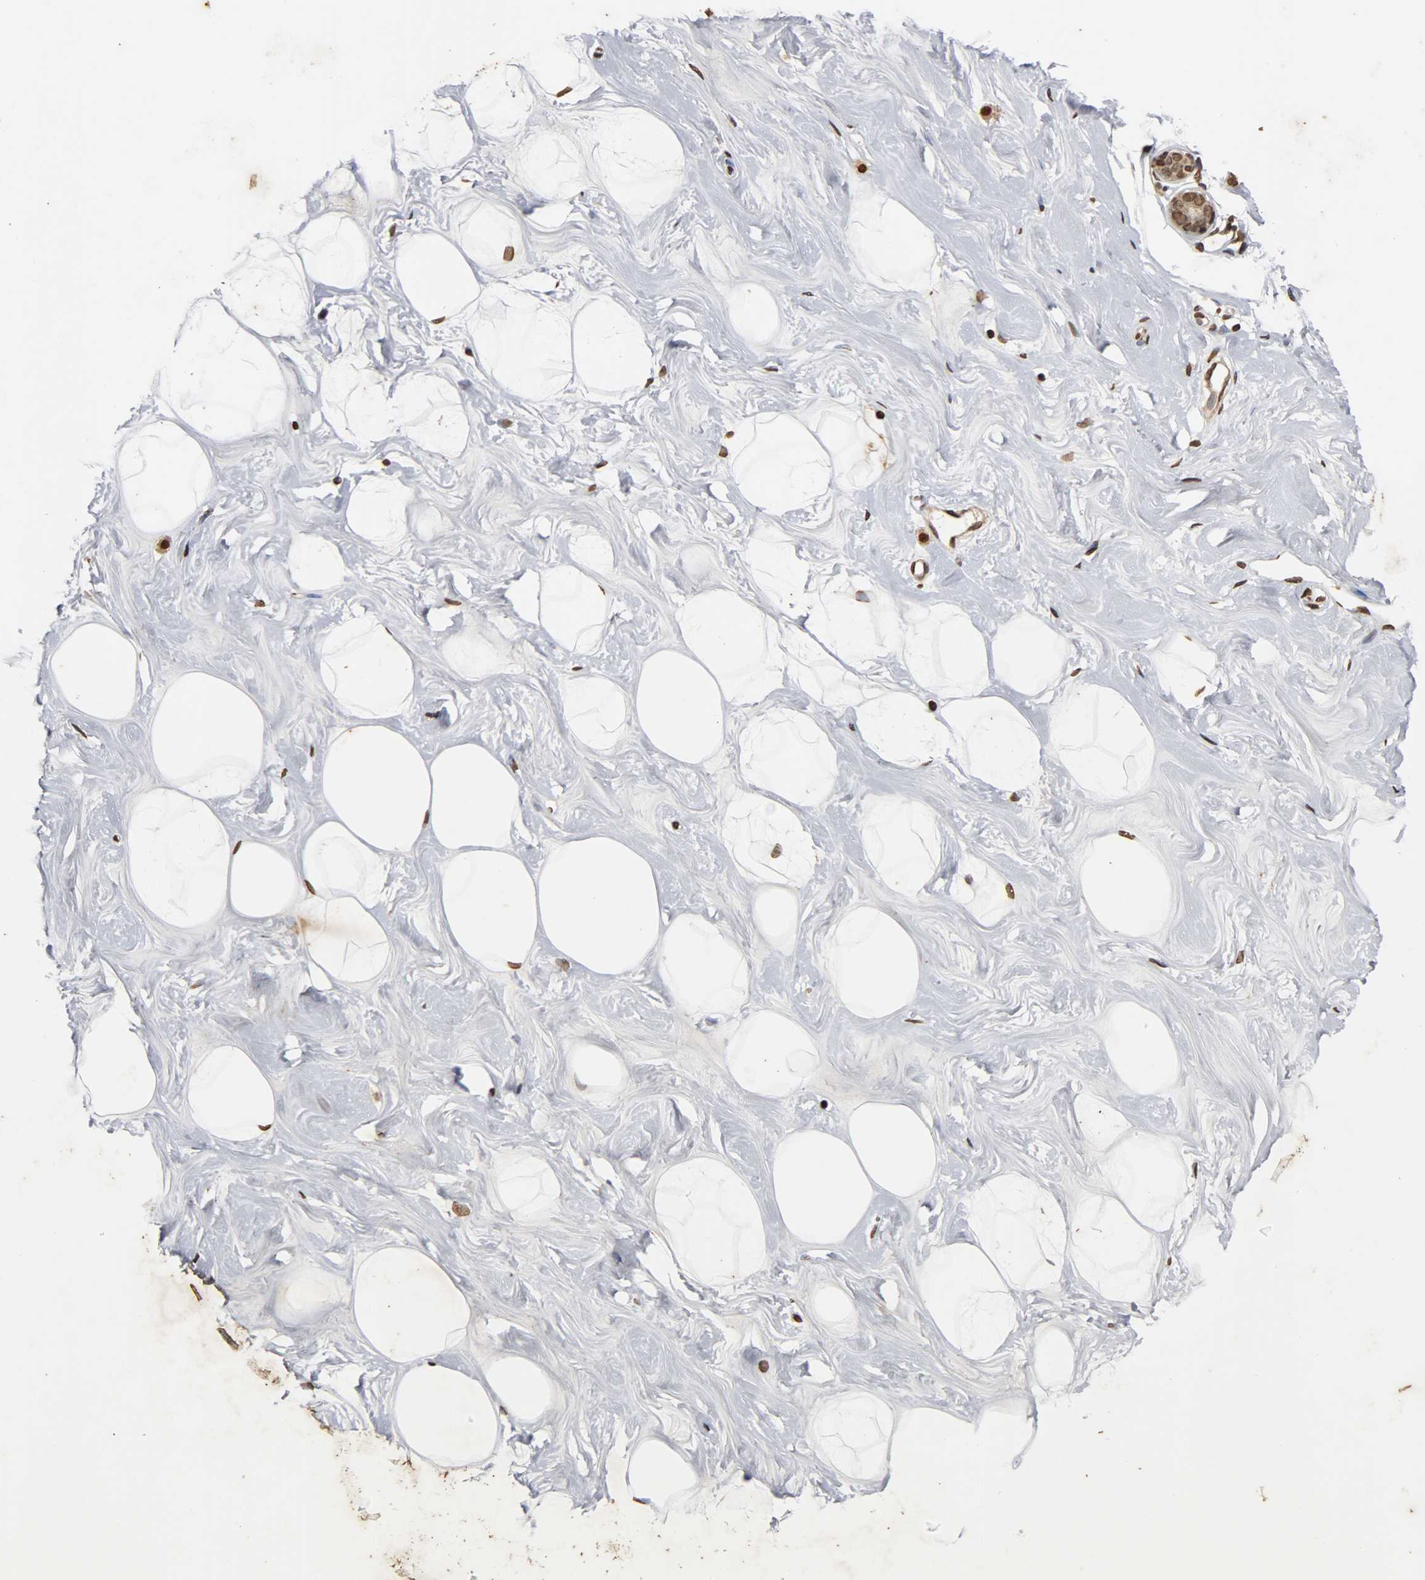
{"staining": {"intensity": "moderate", "quantity": "25%-75%", "location": "nuclear"}, "tissue": "breast", "cell_type": "Adipocytes", "image_type": "normal", "snomed": [{"axis": "morphology", "description": "Normal tissue, NOS"}, {"axis": "topography", "description": "Breast"}], "caption": "DAB immunohistochemical staining of unremarkable breast demonstrates moderate nuclear protein staining in approximately 25%-75% of adipocytes. (brown staining indicates protein expression, while blue staining denotes nuclei).", "gene": "ERCC2", "patient": {"sex": "female", "age": 23}}